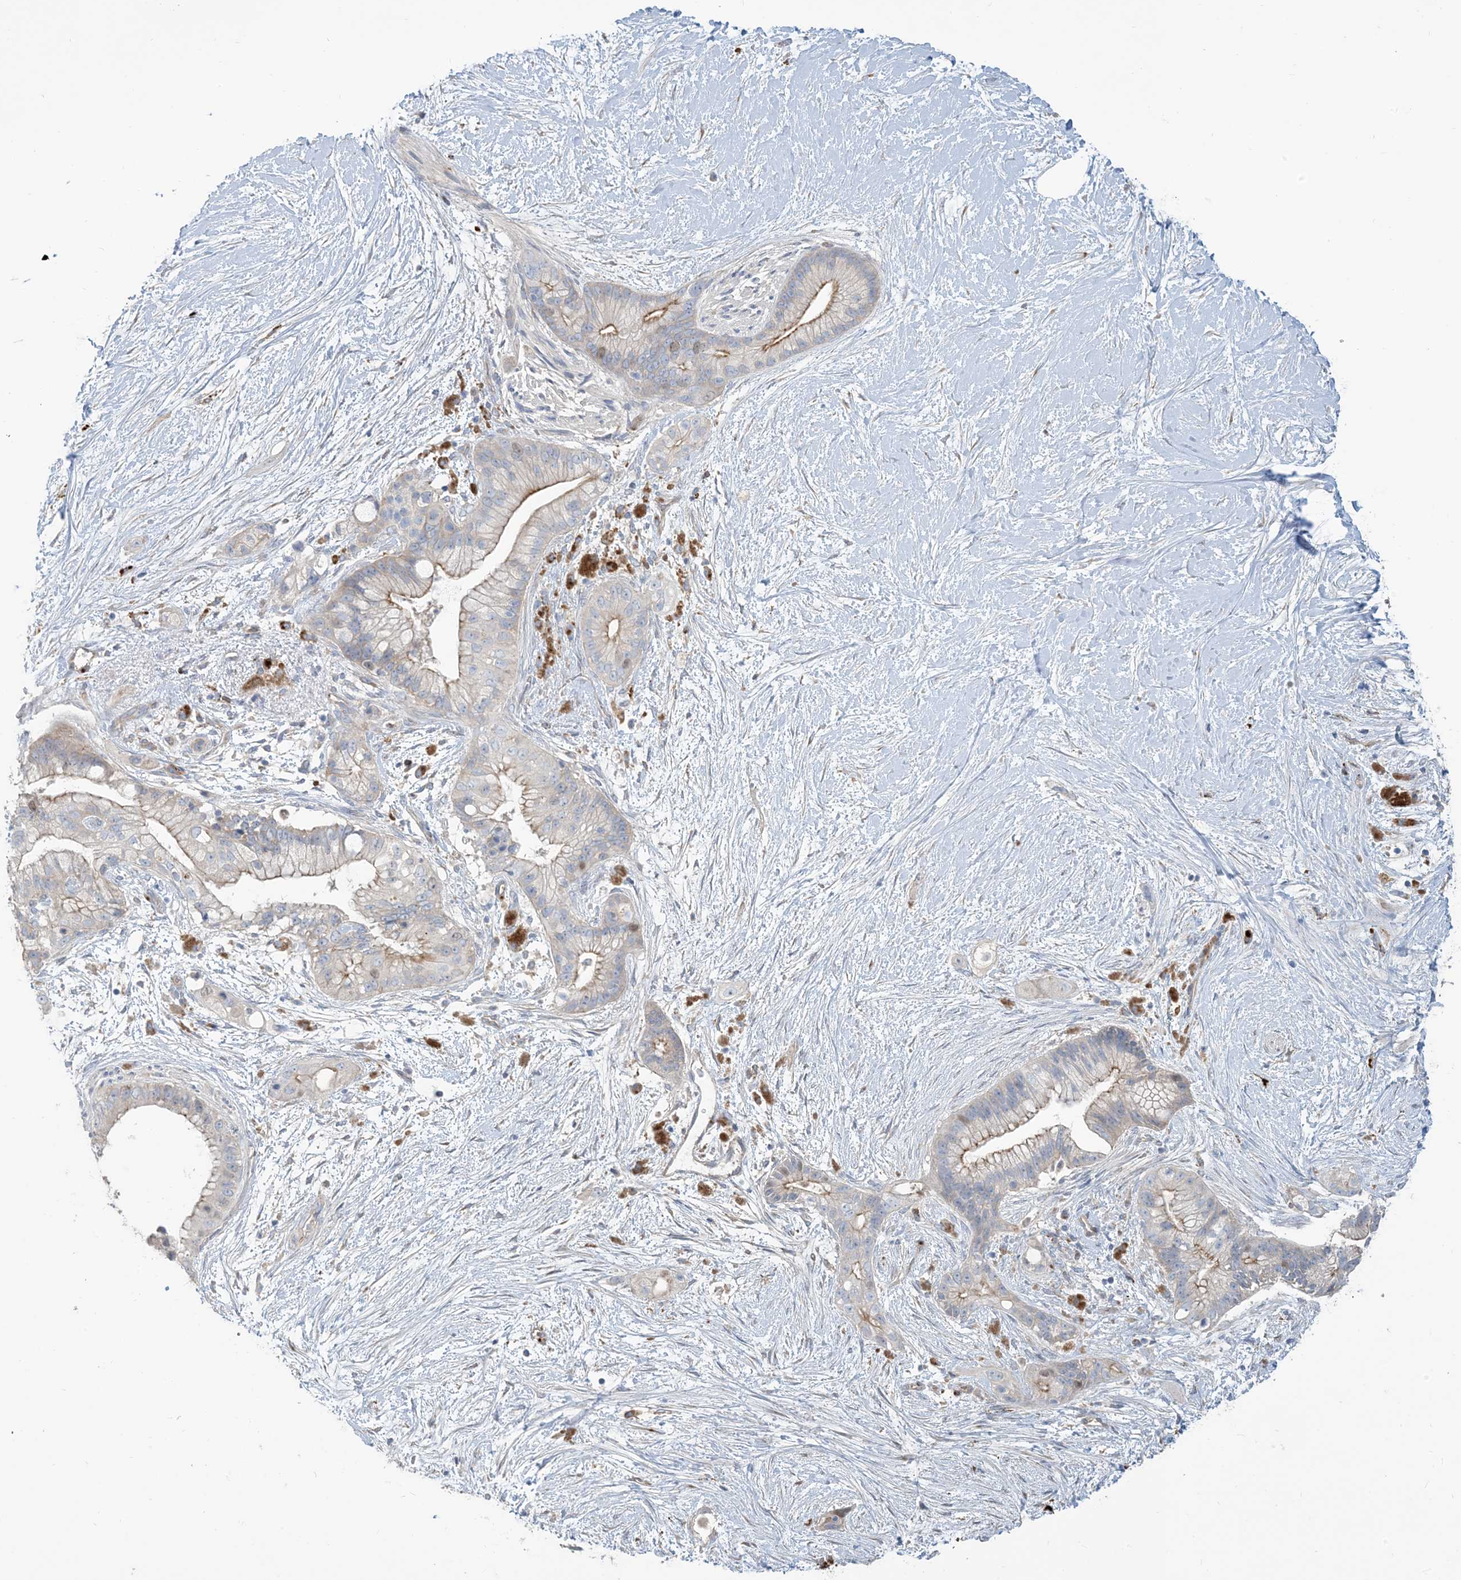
{"staining": {"intensity": "moderate", "quantity": "<25%", "location": "cytoplasmic/membranous"}, "tissue": "pancreatic cancer", "cell_type": "Tumor cells", "image_type": "cancer", "snomed": [{"axis": "morphology", "description": "Adenocarcinoma, NOS"}, {"axis": "topography", "description": "Pancreas"}], "caption": "Pancreatic adenocarcinoma tissue displays moderate cytoplasmic/membranous staining in about <25% of tumor cells, visualized by immunohistochemistry.", "gene": "PEAR1", "patient": {"sex": "male", "age": 53}}